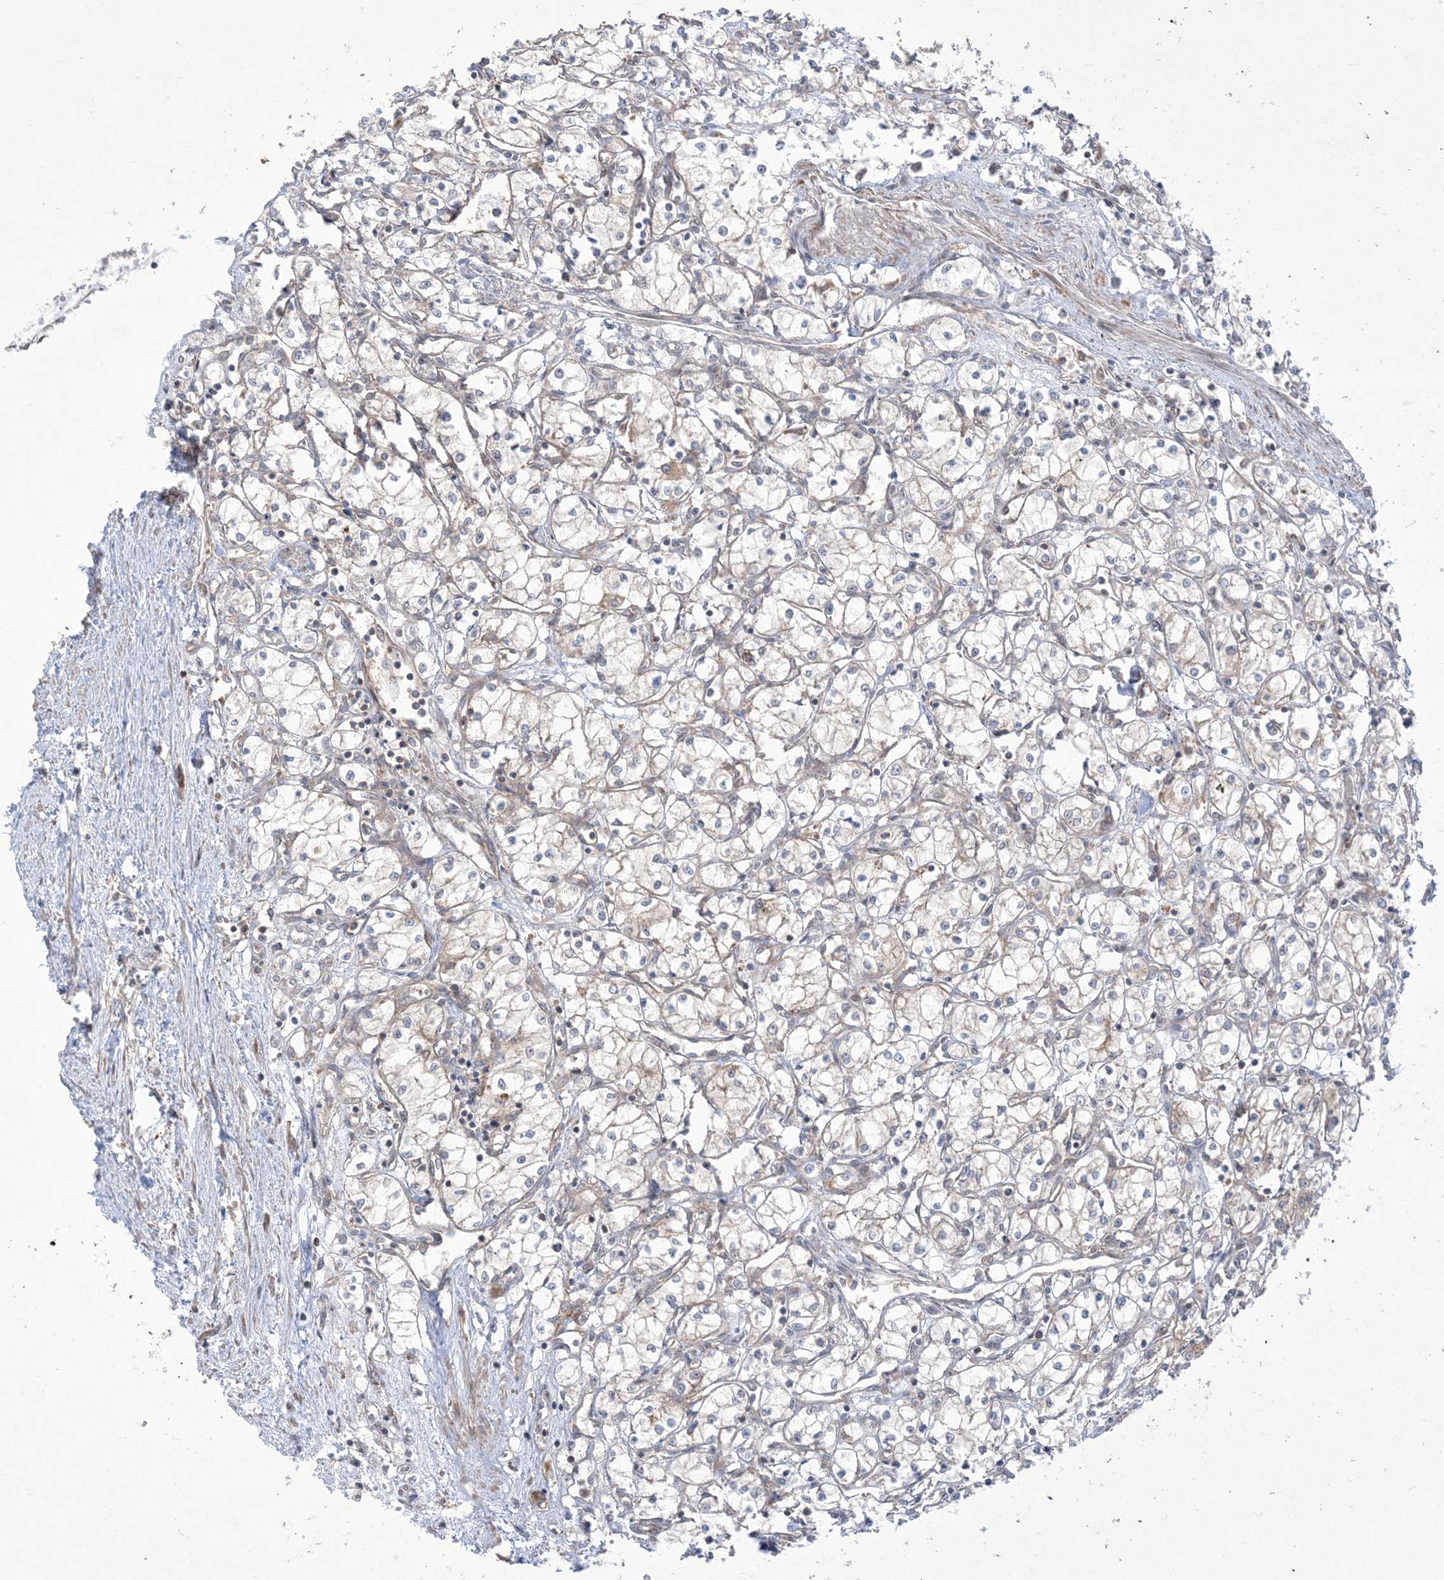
{"staining": {"intensity": "weak", "quantity": "<25%", "location": "cytoplasmic/membranous"}, "tissue": "renal cancer", "cell_type": "Tumor cells", "image_type": "cancer", "snomed": [{"axis": "morphology", "description": "Adenocarcinoma, NOS"}, {"axis": "topography", "description": "Kidney"}], "caption": "IHC photomicrograph of renal adenocarcinoma stained for a protein (brown), which shows no expression in tumor cells.", "gene": "SOGA3", "patient": {"sex": "male", "age": 59}}